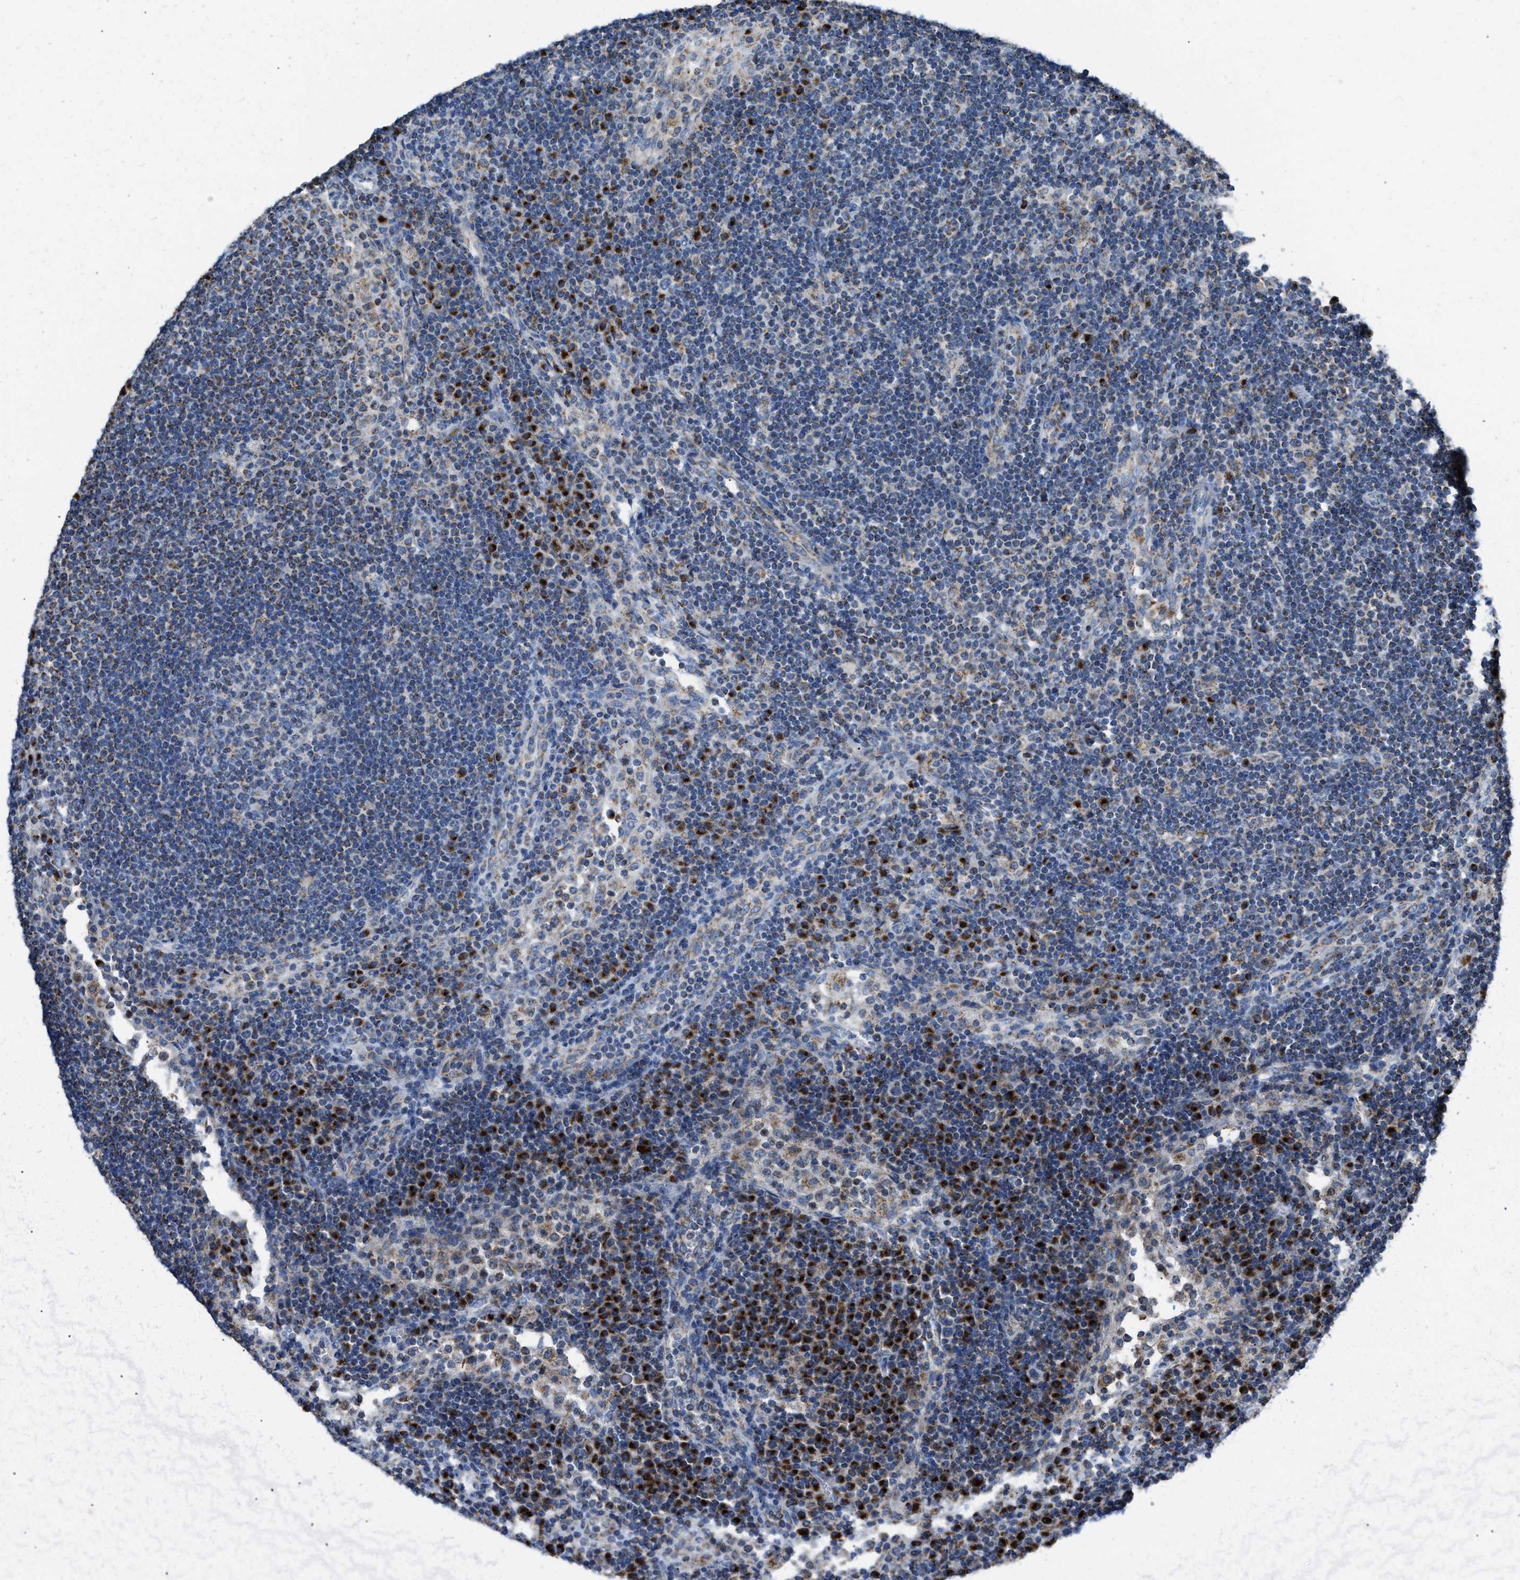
{"staining": {"intensity": "strong", "quantity": "25%-75%", "location": "cytoplasmic/membranous"}, "tissue": "lymph node", "cell_type": "Germinal center cells", "image_type": "normal", "snomed": [{"axis": "morphology", "description": "Normal tissue, NOS"}, {"axis": "topography", "description": "Lymph node"}], "caption": "Immunohistochemistry (IHC) photomicrograph of benign lymph node: lymph node stained using immunohistochemistry shows high levels of strong protein expression localized specifically in the cytoplasmic/membranous of germinal center cells, appearing as a cytoplasmic/membranous brown color.", "gene": "ETFB", "patient": {"sex": "female", "age": 53}}